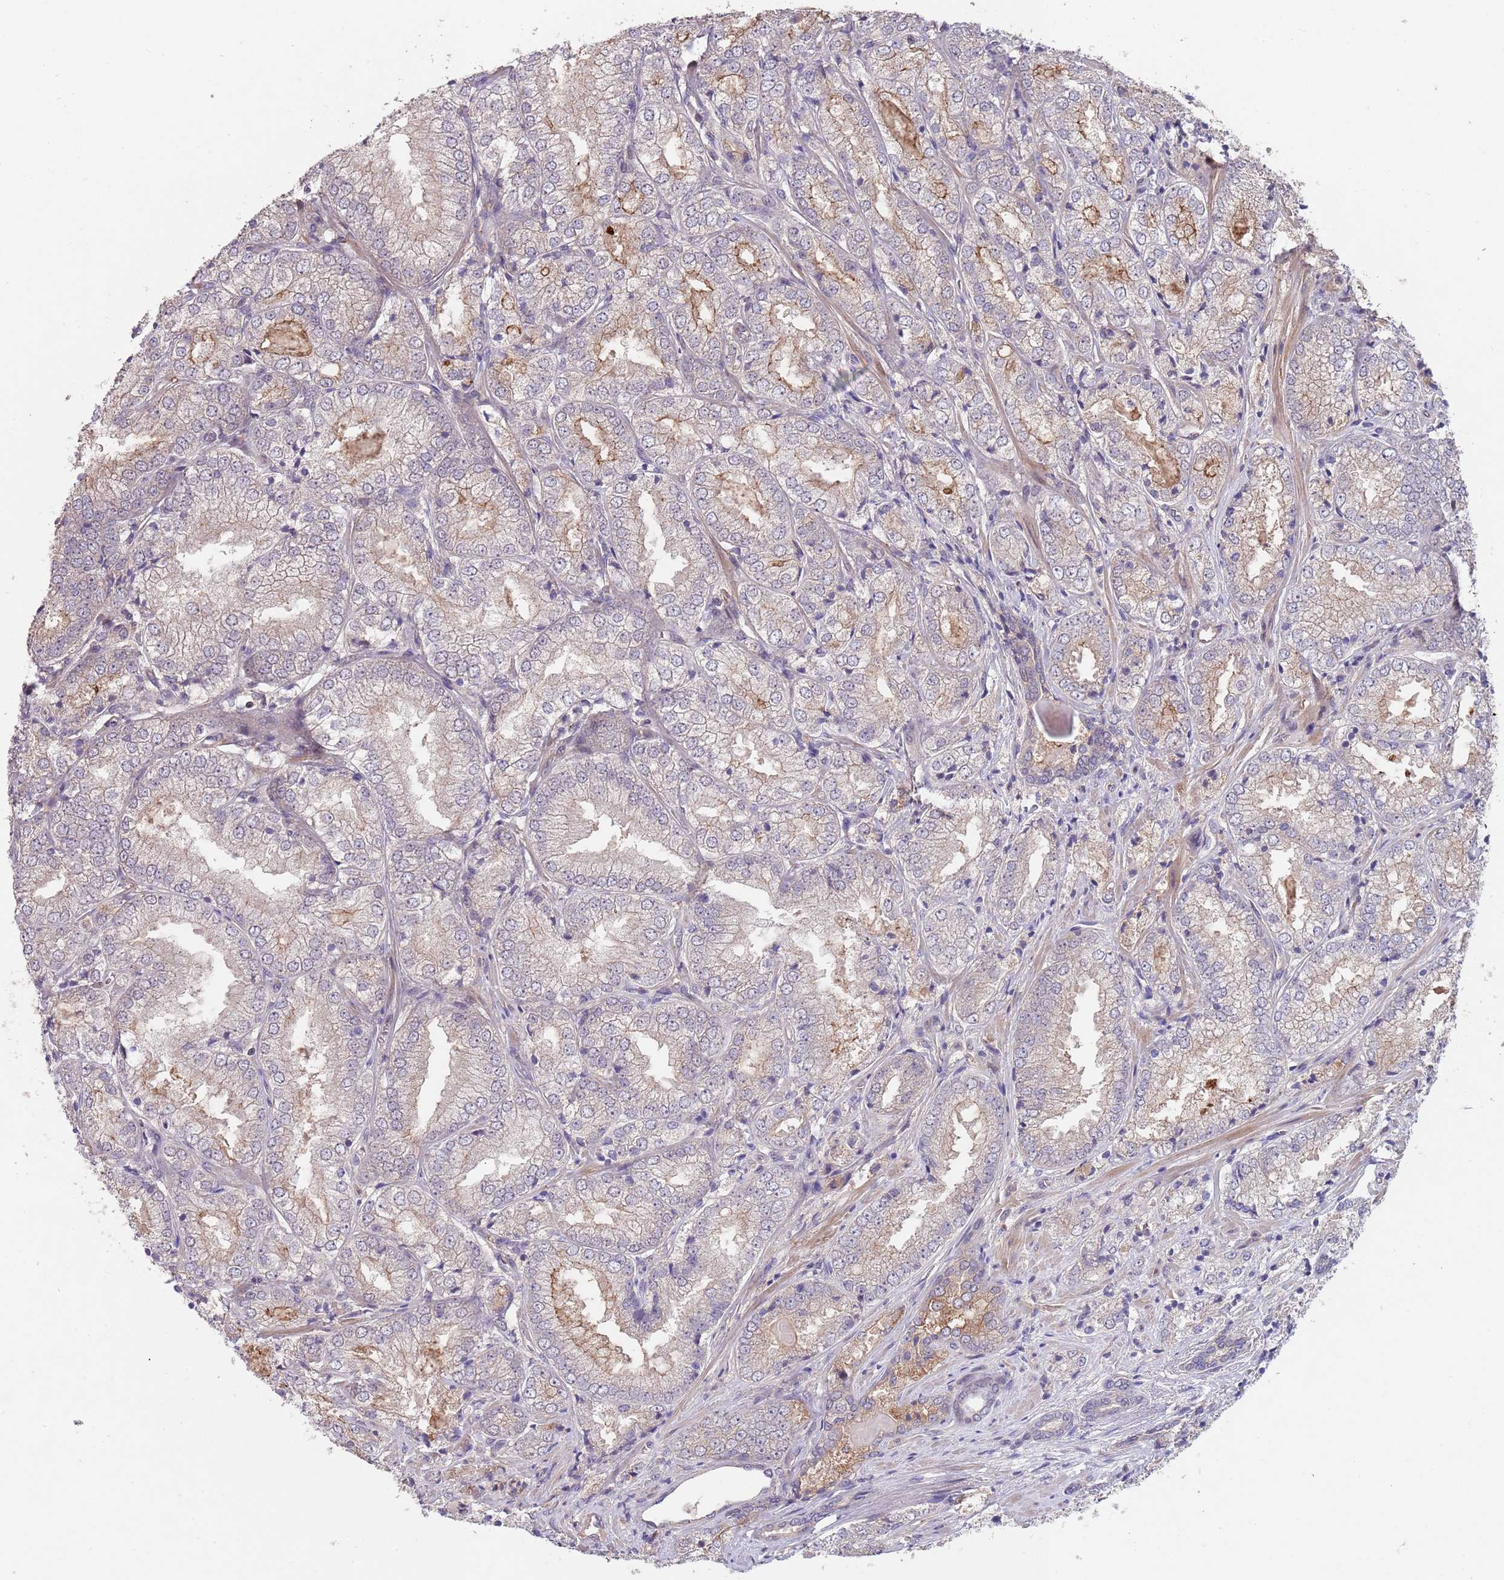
{"staining": {"intensity": "weak", "quantity": "25%-75%", "location": "cytoplasmic/membranous"}, "tissue": "prostate cancer", "cell_type": "Tumor cells", "image_type": "cancer", "snomed": [{"axis": "morphology", "description": "Adenocarcinoma, High grade"}, {"axis": "topography", "description": "Prostate"}], "caption": "Immunohistochemistry (IHC) image of prostate cancer stained for a protein (brown), which shows low levels of weak cytoplasmic/membranous staining in about 25%-75% of tumor cells.", "gene": "MEI1", "patient": {"sex": "male", "age": 63}}